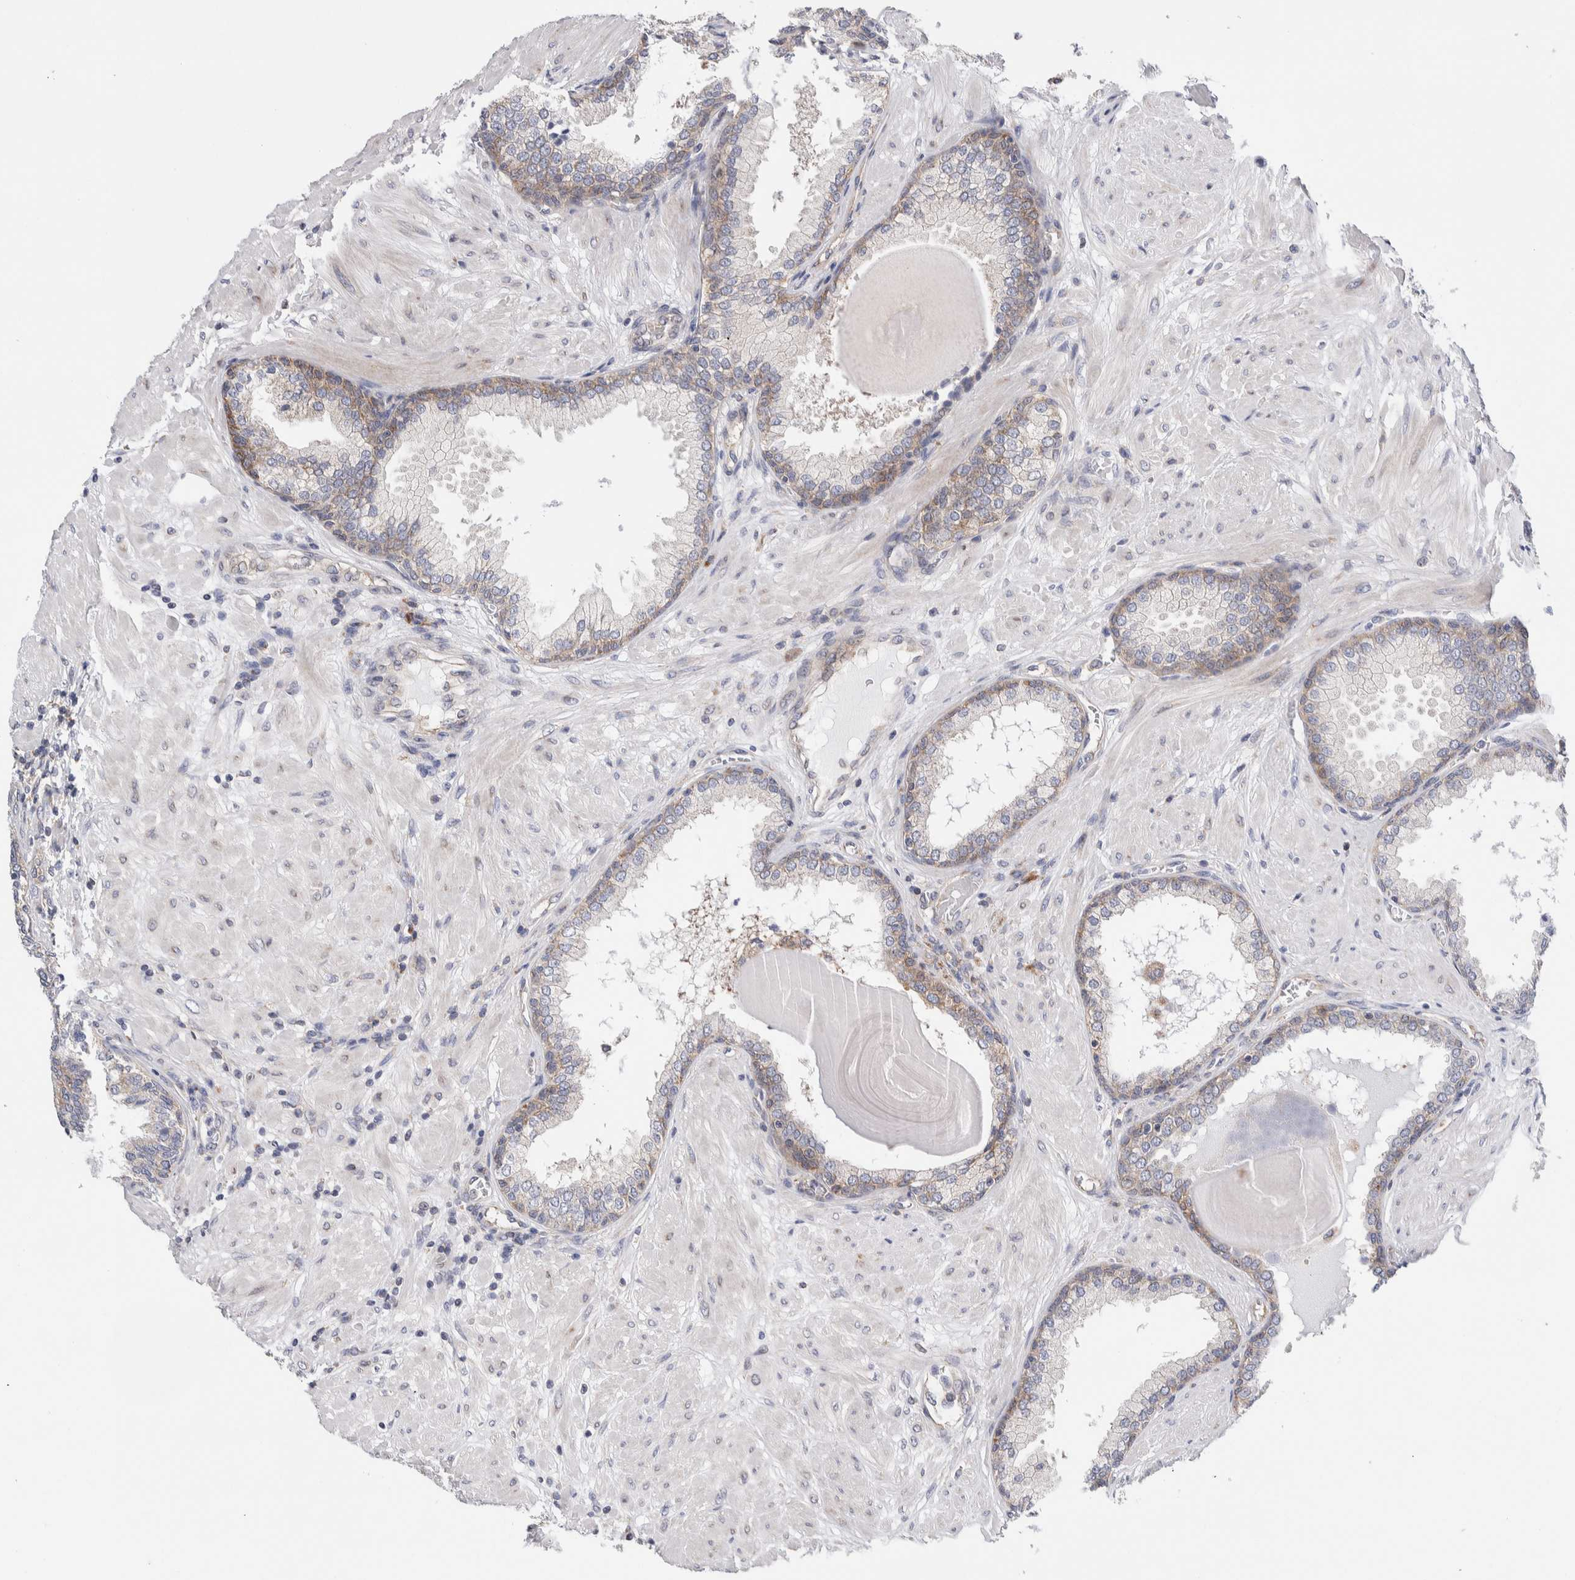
{"staining": {"intensity": "moderate", "quantity": "<25%", "location": "cytoplasmic/membranous"}, "tissue": "prostate", "cell_type": "Glandular cells", "image_type": "normal", "snomed": [{"axis": "morphology", "description": "Normal tissue, NOS"}, {"axis": "topography", "description": "Prostate"}], "caption": "A histopathology image of human prostate stained for a protein demonstrates moderate cytoplasmic/membranous brown staining in glandular cells.", "gene": "RACK1", "patient": {"sex": "male", "age": 51}}